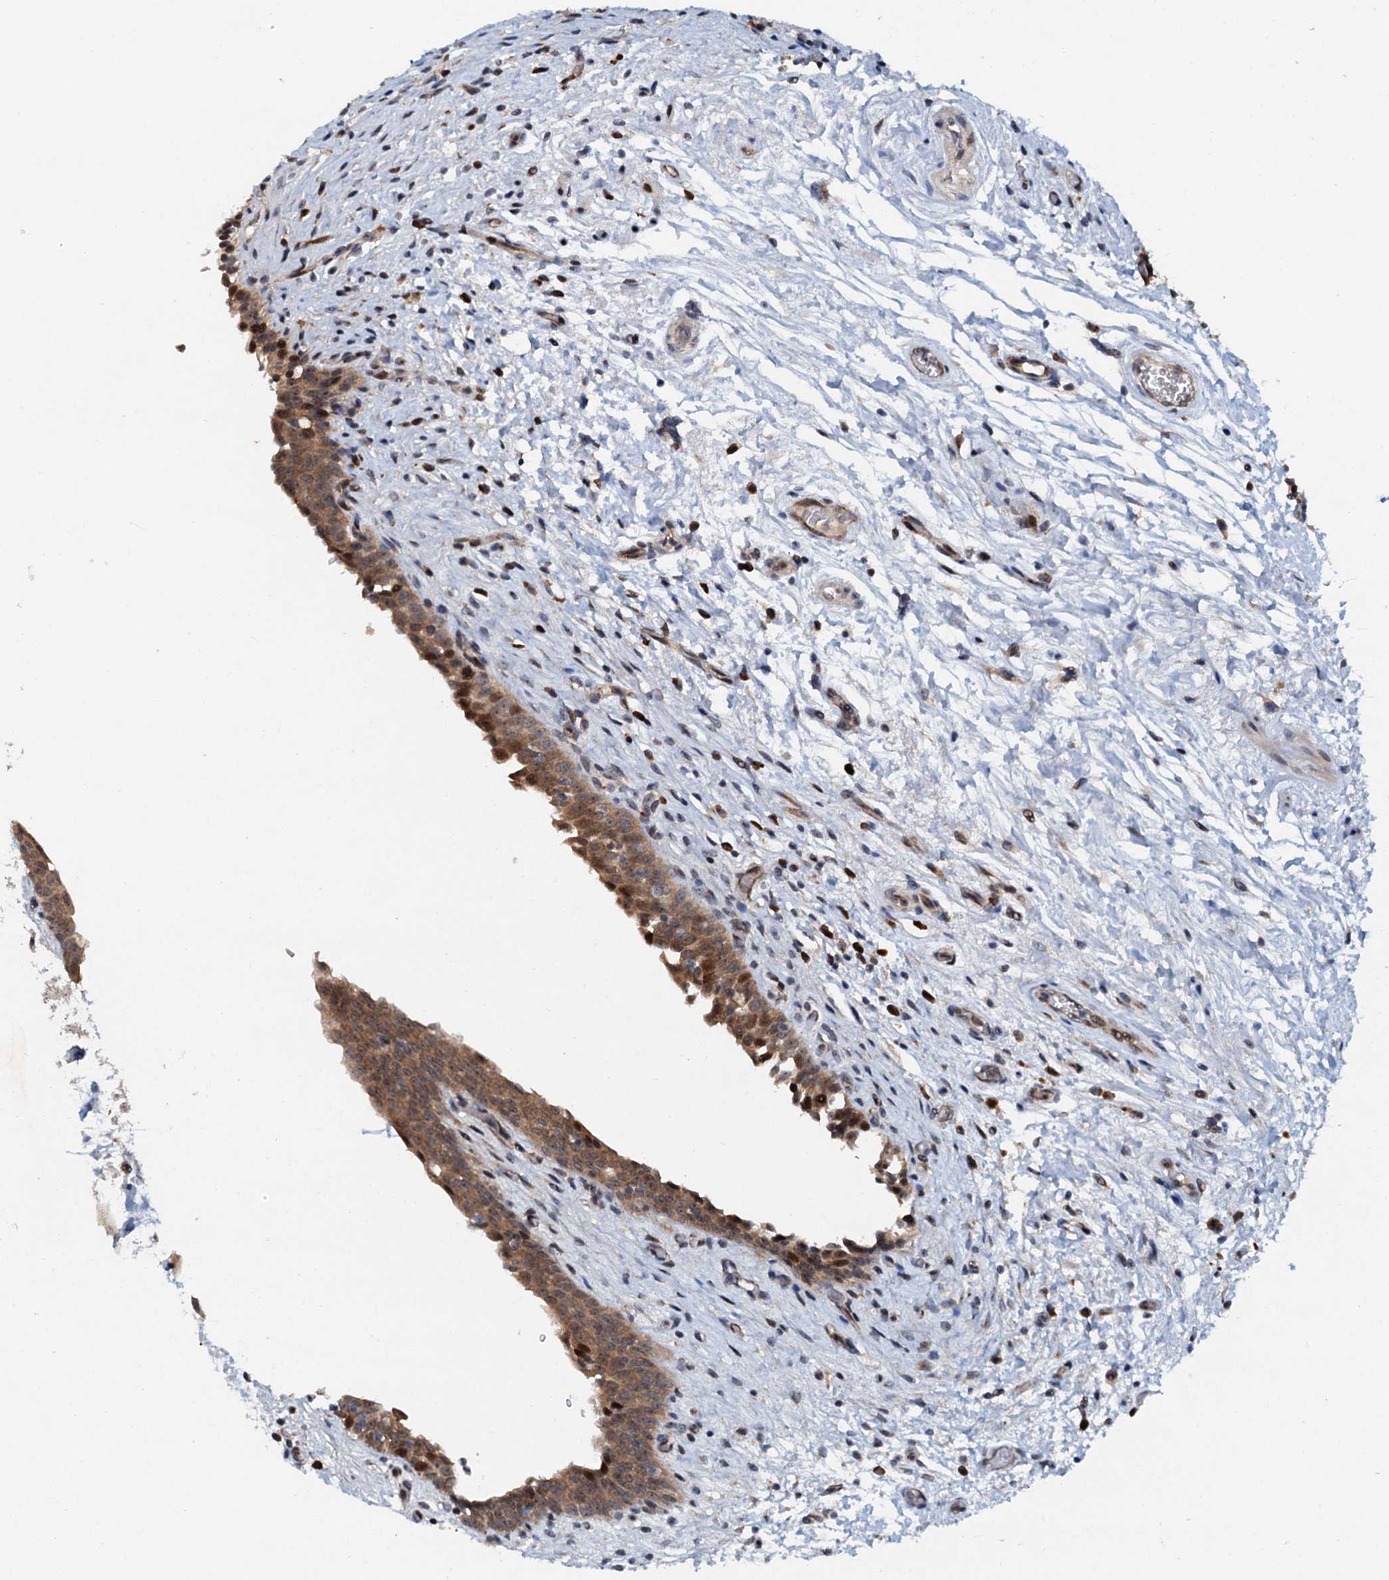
{"staining": {"intensity": "moderate", "quantity": "25%-75%", "location": "cytoplasmic/membranous"}, "tissue": "urinary bladder", "cell_type": "Urothelial cells", "image_type": "normal", "snomed": [{"axis": "morphology", "description": "Normal tissue, NOS"}, {"axis": "topography", "description": "Urinary bladder"}], "caption": "An image of urinary bladder stained for a protein demonstrates moderate cytoplasmic/membranous brown staining in urothelial cells.", "gene": "DNAJC21", "patient": {"sex": "male", "age": 83}}